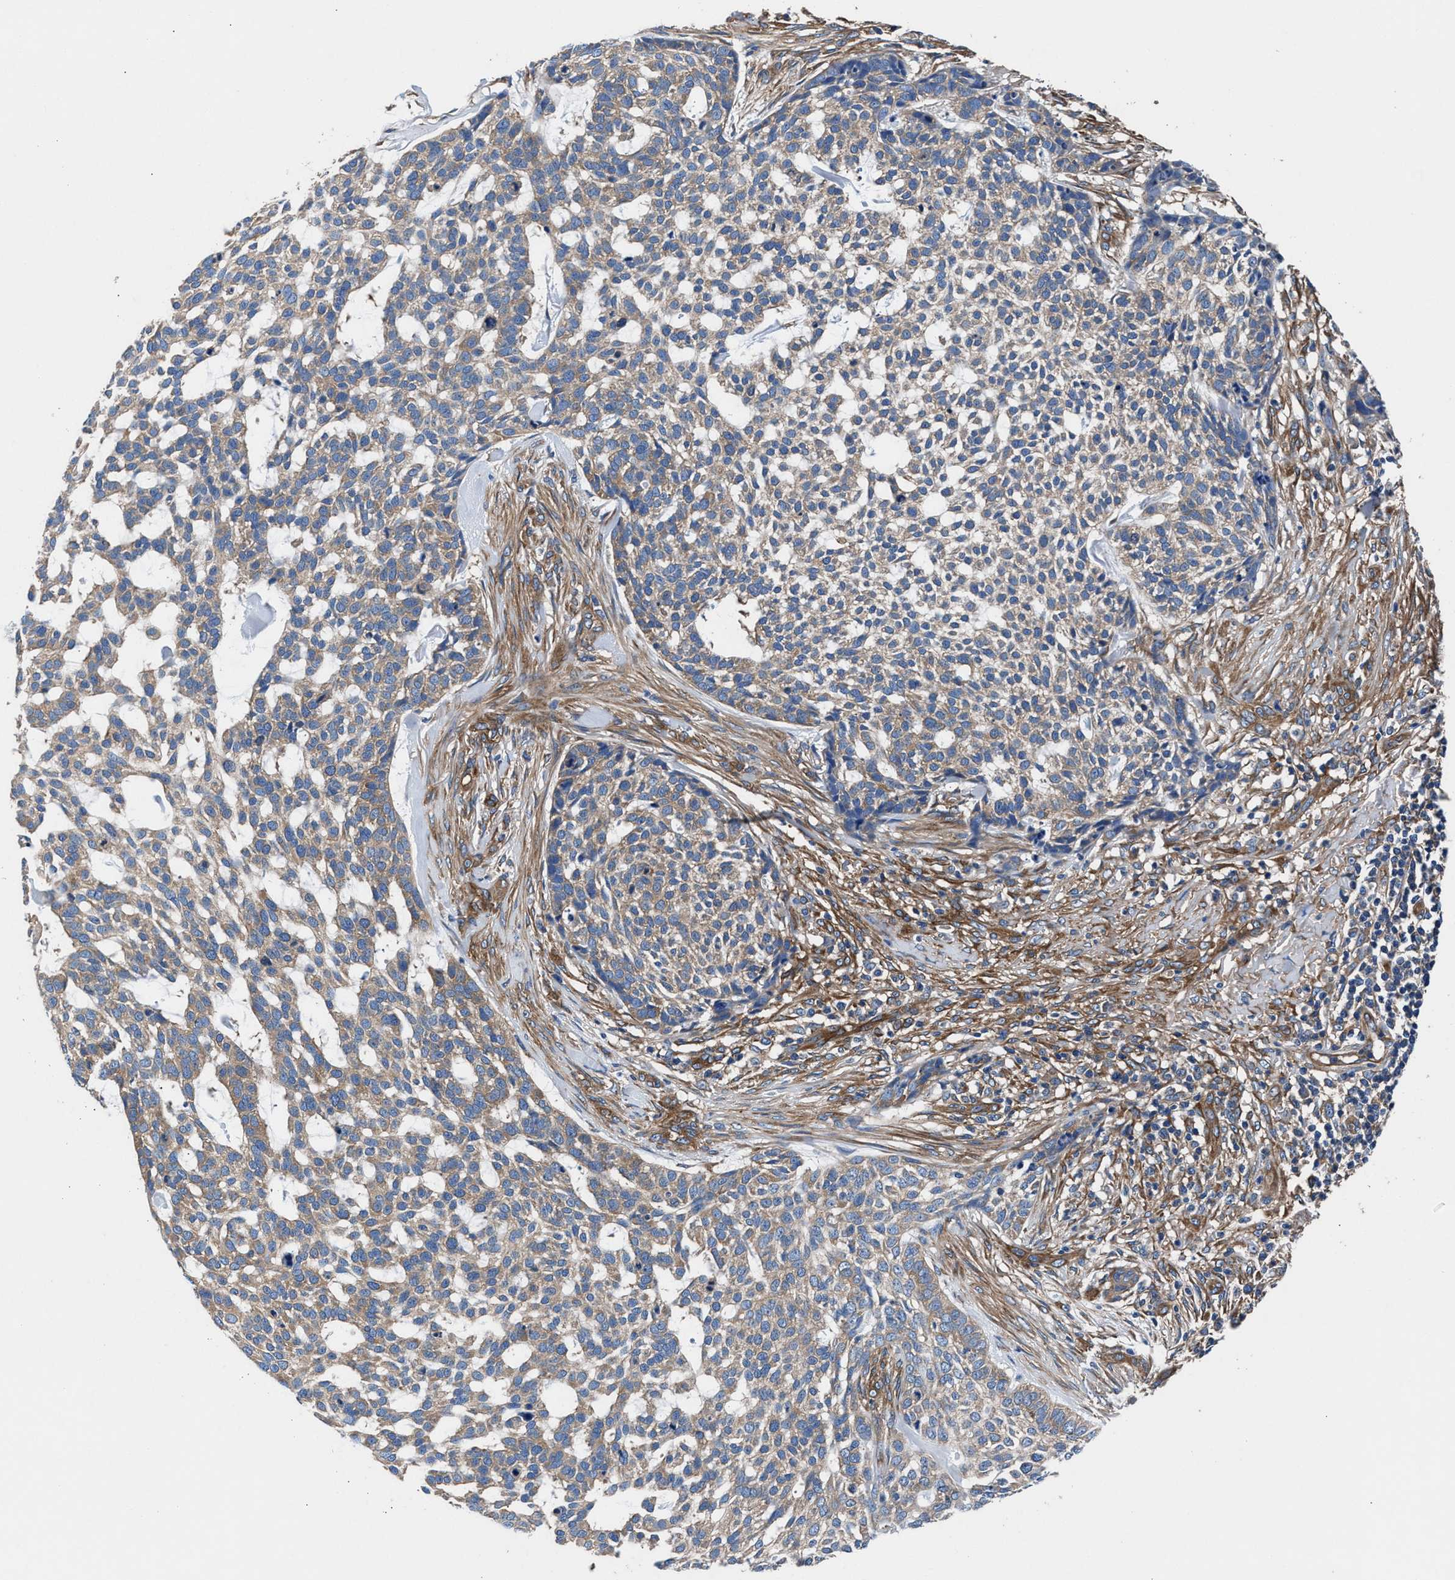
{"staining": {"intensity": "weak", "quantity": "<25%", "location": "cytoplasmic/membranous"}, "tissue": "skin cancer", "cell_type": "Tumor cells", "image_type": "cancer", "snomed": [{"axis": "morphology", "description": "Basal cell carcinoma"}, {"axis": "topography", "description": "Skin"}], "caption": "Skin cancer was stained to show a protein in brown. There is no significant positivity in tumor cells.", "gene": "SH3GL1", "patient": {"sex": "female", "age": 64}}